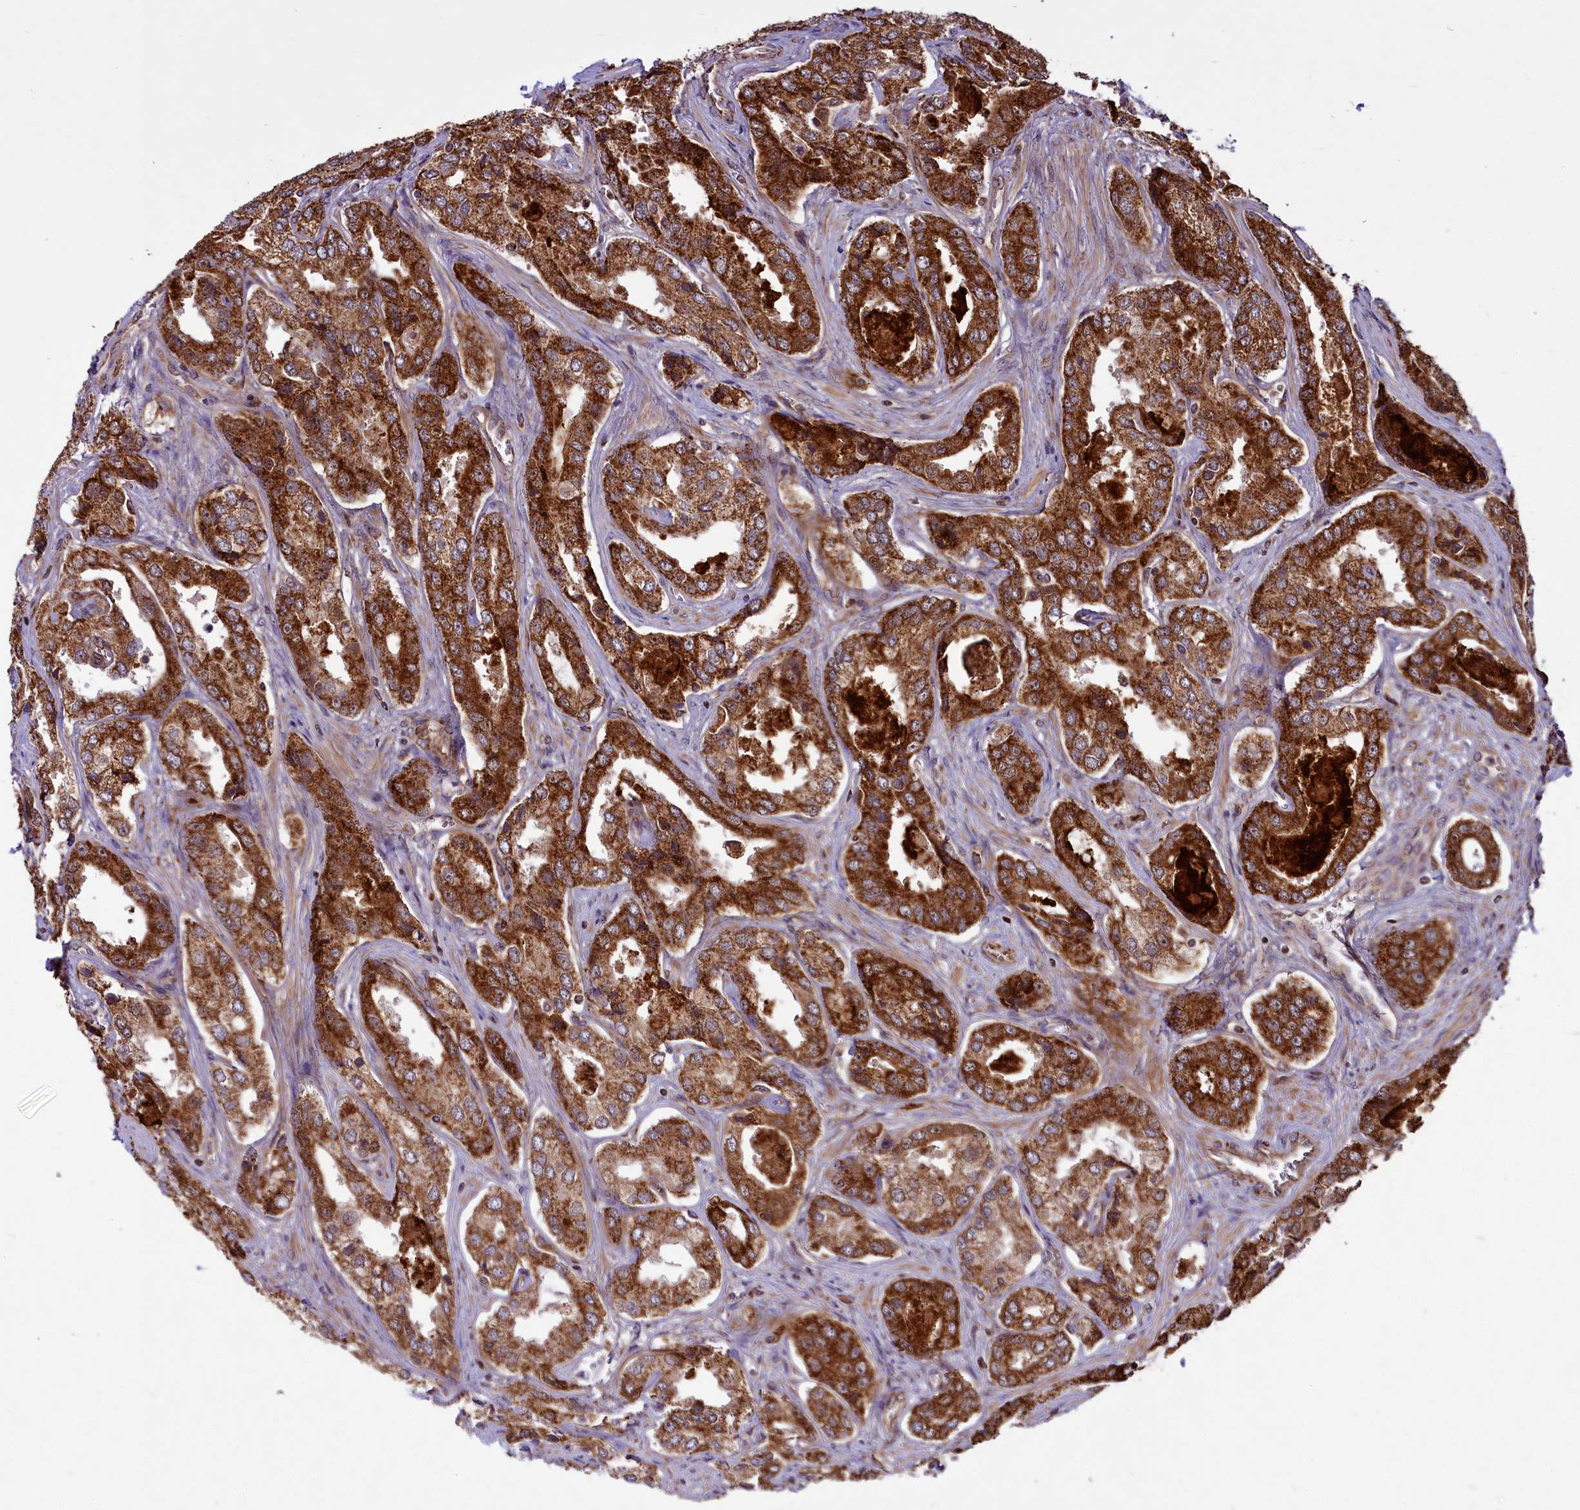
{"staining": {"intensity": "strong", "quantity": ">75%", "location": "cytoplasmic/membranous"}, "tissue": "prostate cancer", "cell_type": "Tumor cells", "image_type": "cancer", "snomed": [{"axis": "morphology", "description": "Adenocarcinoma, Low grade"}, {"axis": "topography", "description": "Prostate"}], "caption": "Protein staining of low-grade adenocarcinoma (prostate) tissue exhibits strong cytoplasmic/membranous positivity in approximately >75% of tumor cells. The protein of interest is stained brown, and the nuclei are stained in blue (DAB IHC with brightfield microscopy, high magnification).", "gene": "COX17", "patient": {"sex": "male", "age": 68}}